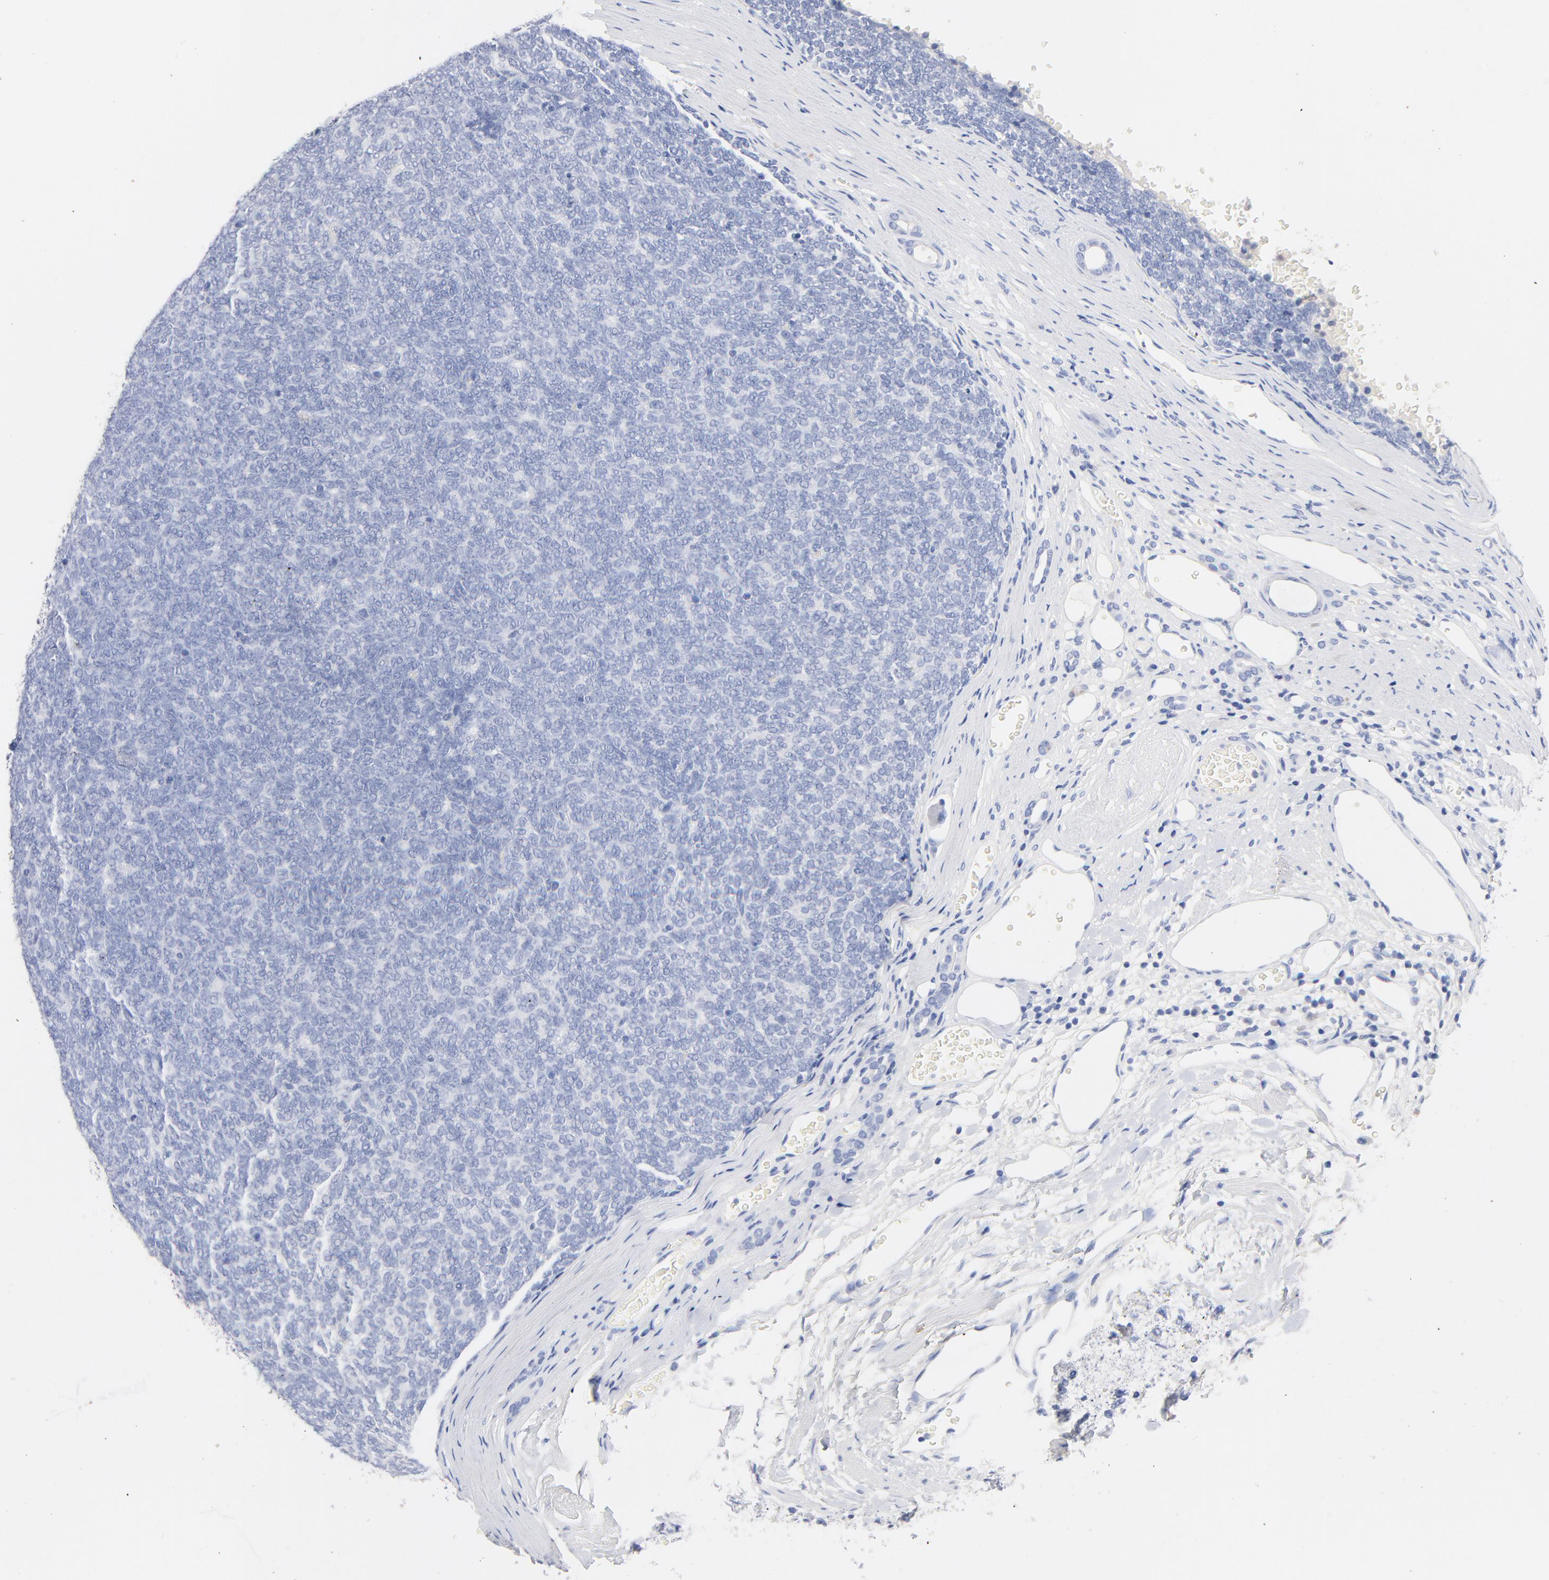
{"staining": {"intensity": "negative", "quantity": "none", "location": "none"}, "tissue": "renal cancer", "cell_type": "Tumor cells", "image_type": "cancer", "snomed": [{"axis": "morphology", "description": "Neoplasm, malignant, NOS"}, {"axis": "topography", "description": "Kidney"}], "caption": "Immunohistochemistry (IHC) of renal cancer reveals no positivity in tumor cells. Nuclei are stained in blue.", "gene": "CPS1", "patient": {"sex": "male", "age": 28}}